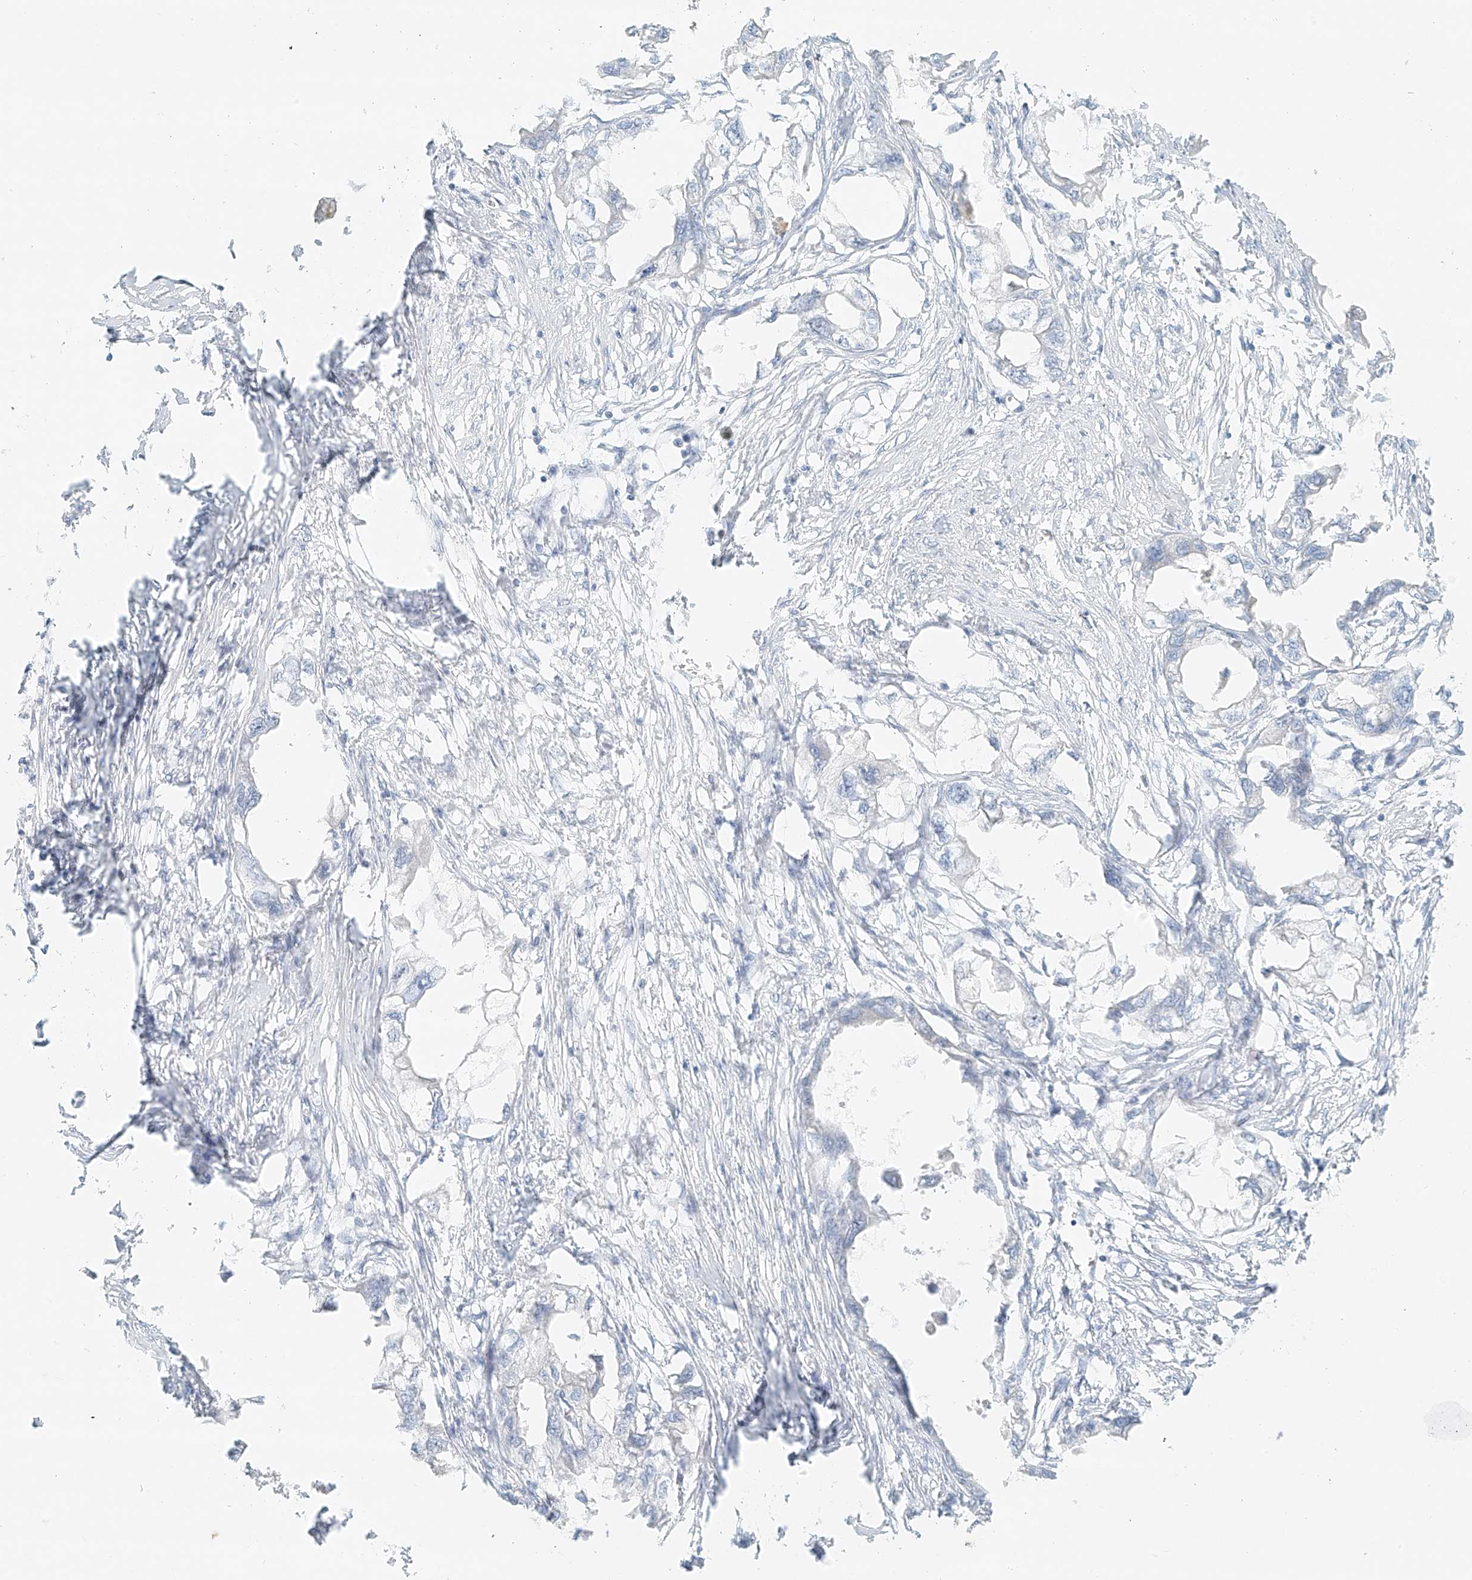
{"staining": {"intensity": "negative", "quantity": "none", "location": "none"}, "tissue": "endometrial cancer", "cell_type": "Tumor cells", "image_type": "cancer", "snomed": [{"axis": "morphology", "description": "Adenocarcinoma, NOS"}, {"axis": "morphology", "description": "Adenocarcinoma, metastatic, NOS"}, {"axis": "topography", "description": "Adipose tissue"}, {"axis": "topography", "description": "Endometrium"}], "caption": "High power microscopy micrograph of an immunohistochemistry (IHC) histopathology image of endometrial cancer, revealing no significant expression in tumor cells.", "gene": "UST", "patient": {"sex": "female", "age": 67}}